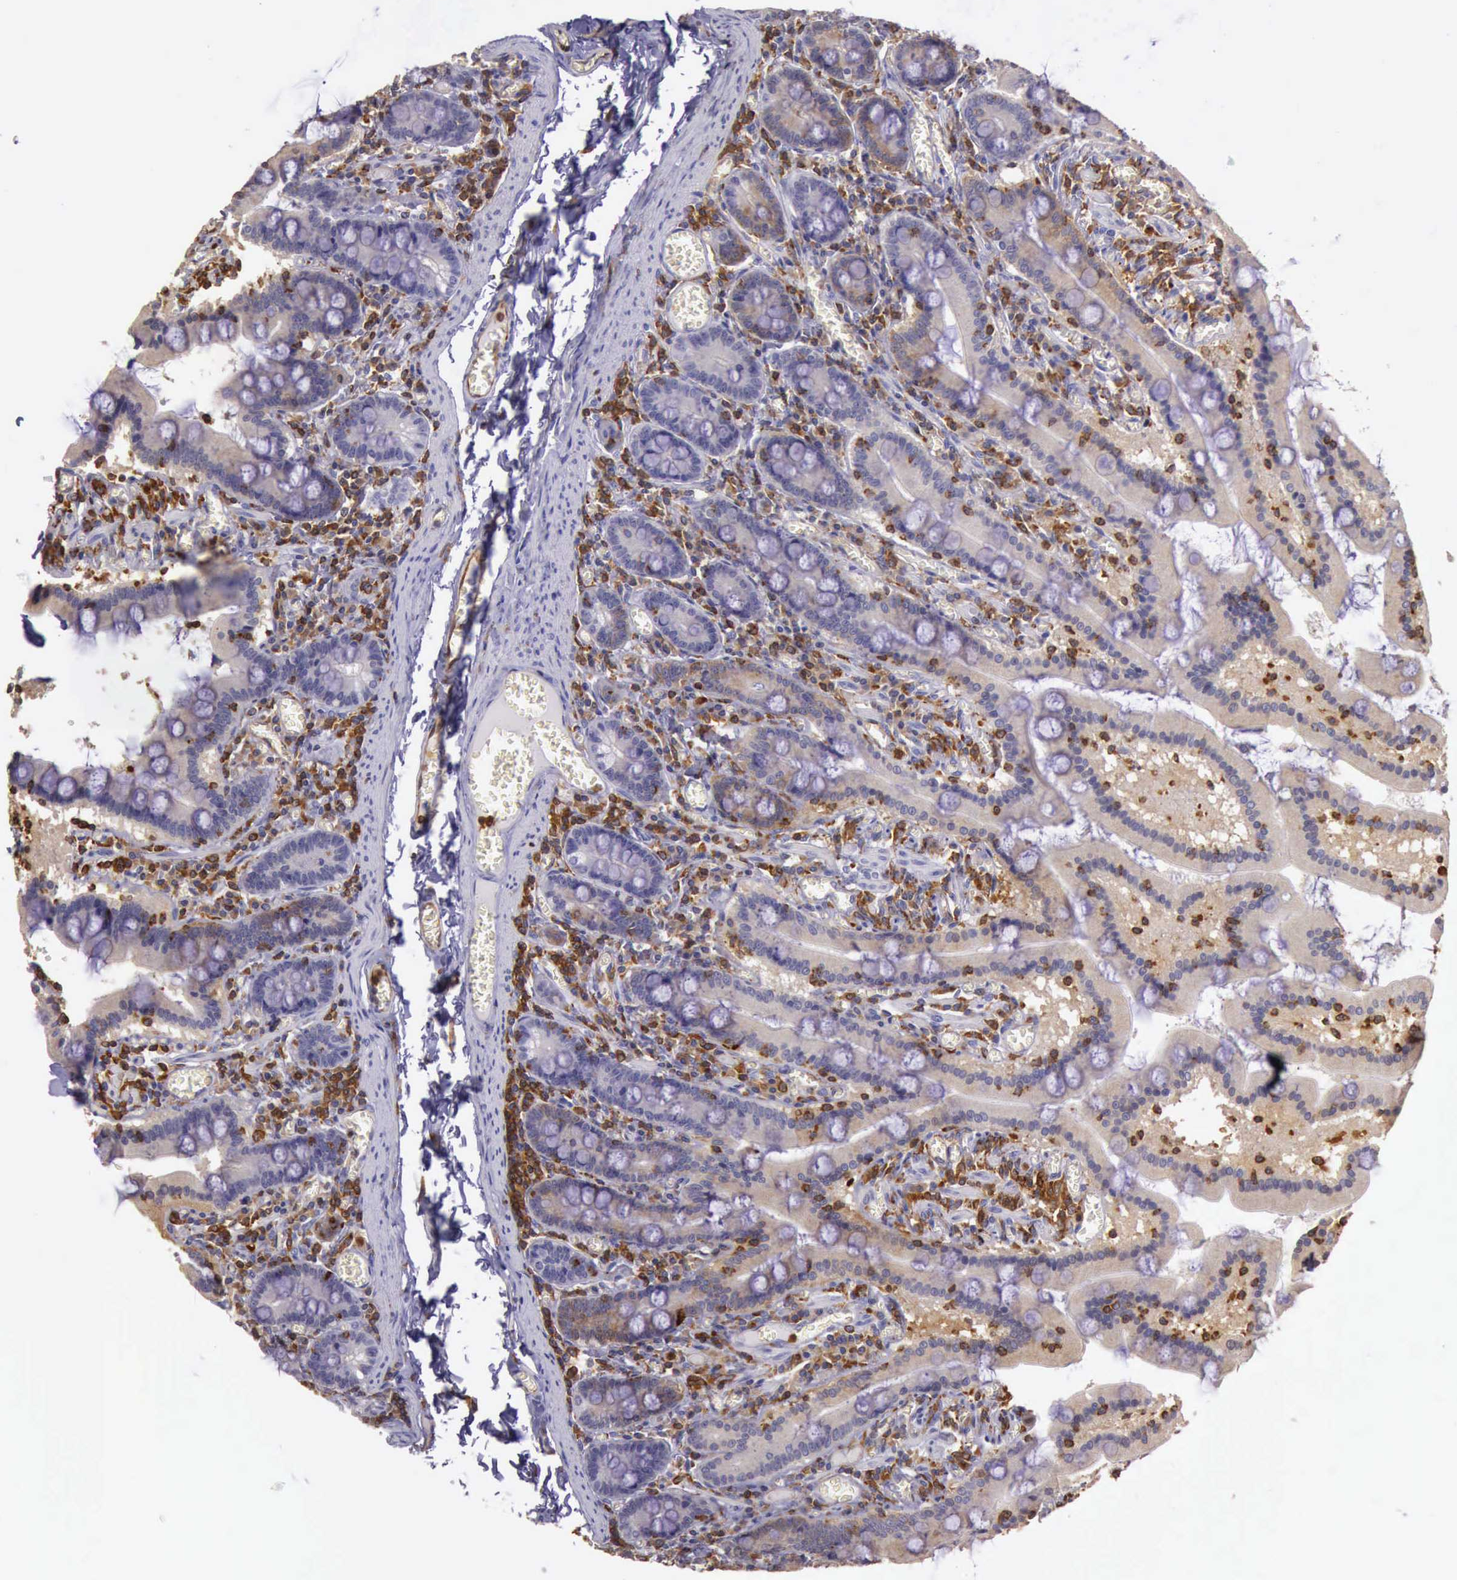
{"staining": {"intensity": "weak", "quantity": "<25%", "location": "cytoplasmic/membranous"}, "tissue": "small intestine", "cell_type": "Glandular cells", "image_type": "normal", "snomed": [{"axis": "morphology", "description": "Normal tissue, NOS"}, {"axis": "topography", "description": "Small intestine"}], "caption": "Image shows no protein expression in glandular cells of unremarkable small intestine. (DAB immunohistochemistry (IHC) visualized using brightfield microscopy, high magnification).", "gene": "ARHGAP4", "patient": {"sex": "male", "age": 59}}